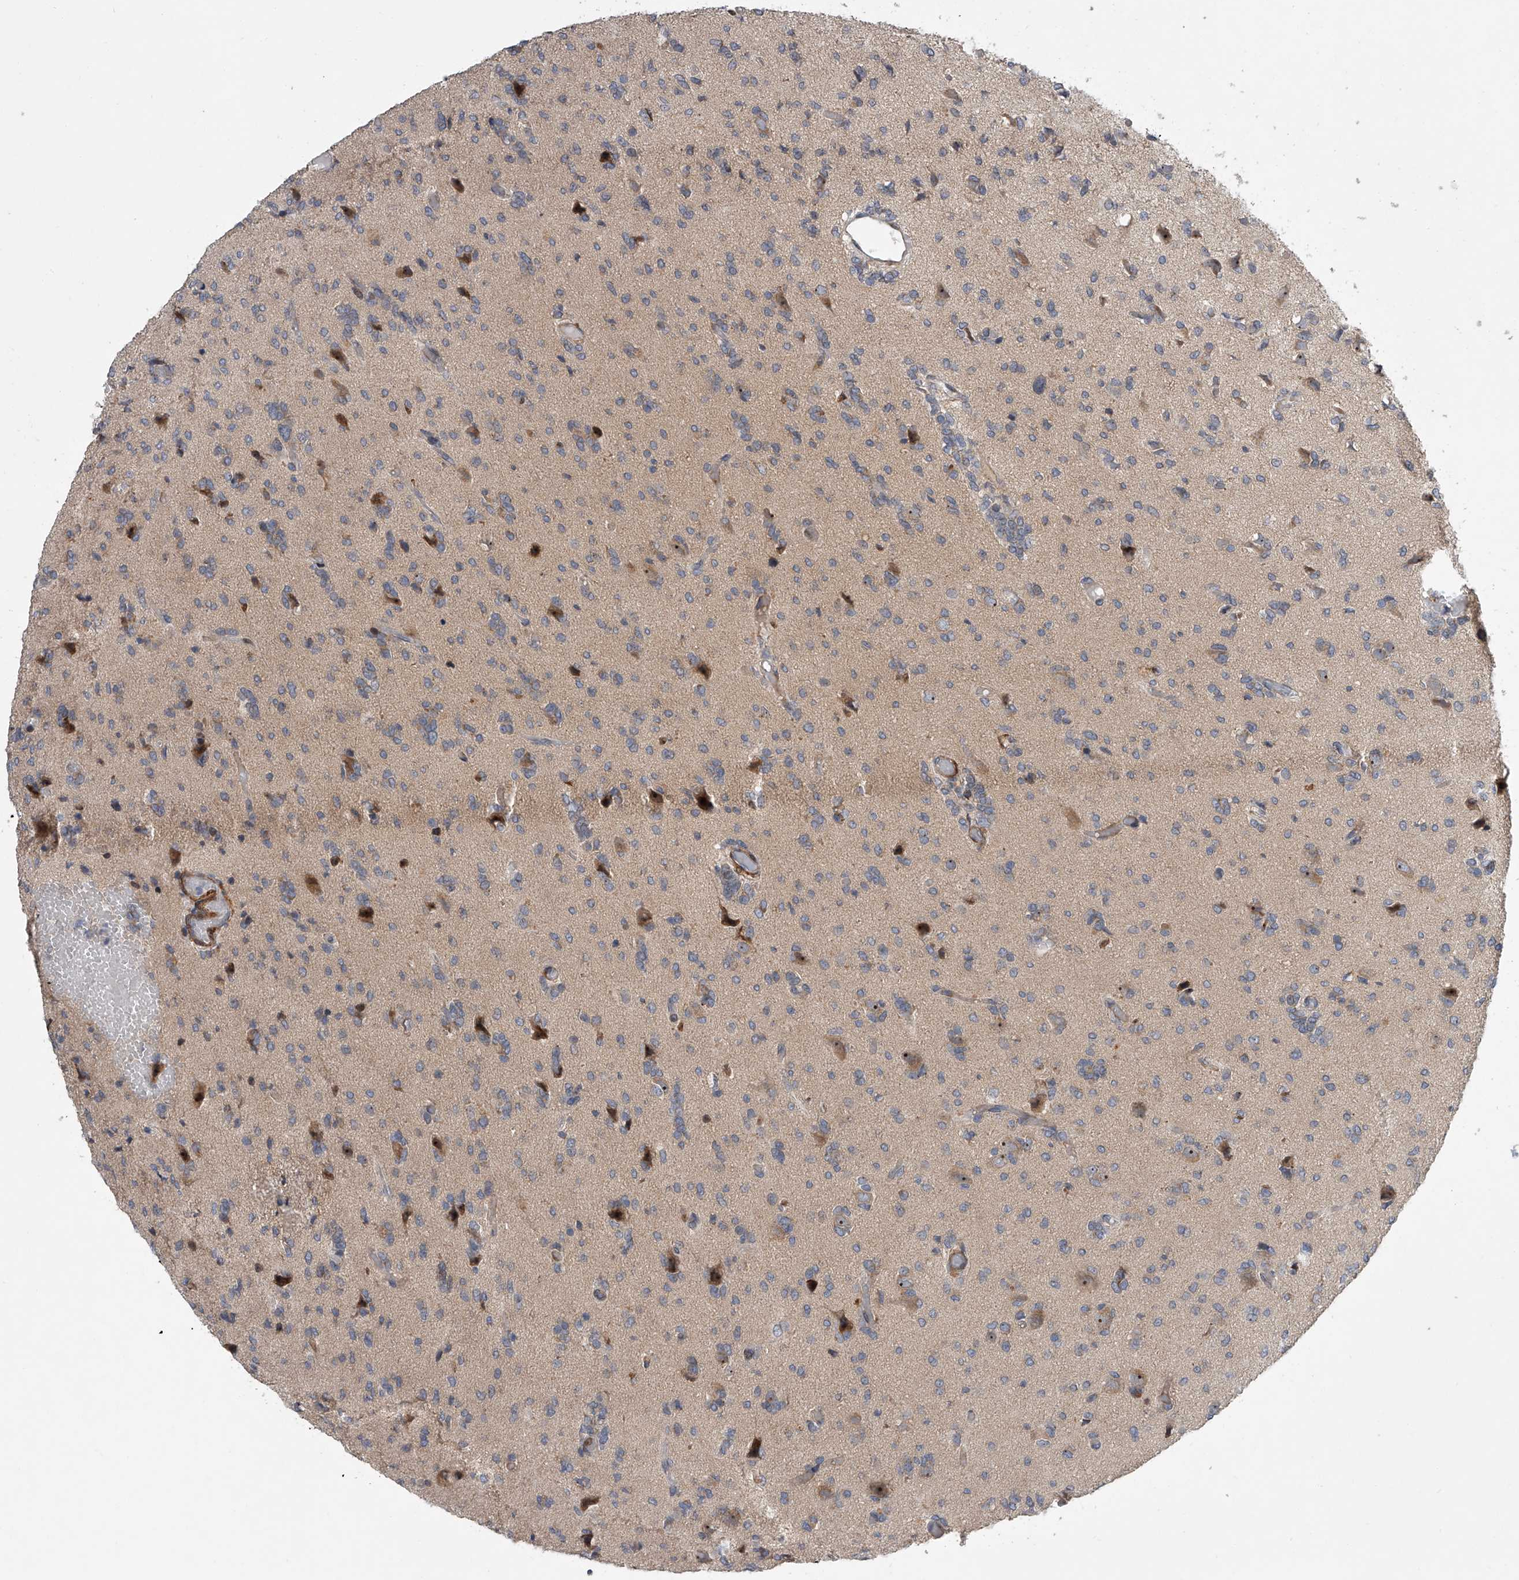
{"staining": {"intensity": "weak", "quantity": "<25%", "location": "cytoplasmic/membranous"}, "tissue": "glioma", "cell_type": "Tumor cells", "image_type": "cancer", "snomed": [{"axis": "morphology", "description": "Glioma, malignant, High grade"}, {"axis": "topography", "description": "Brain"}], "caption": "A high-resolution micrograph shows immunohistochemistry staining of glioma, which shows no significant expression in tumor cells. (Brightfield microscopy of DAB IHC at high magnification).", "gene": "DLGAP2", "patient": {"sex": "female", "age": 59}}